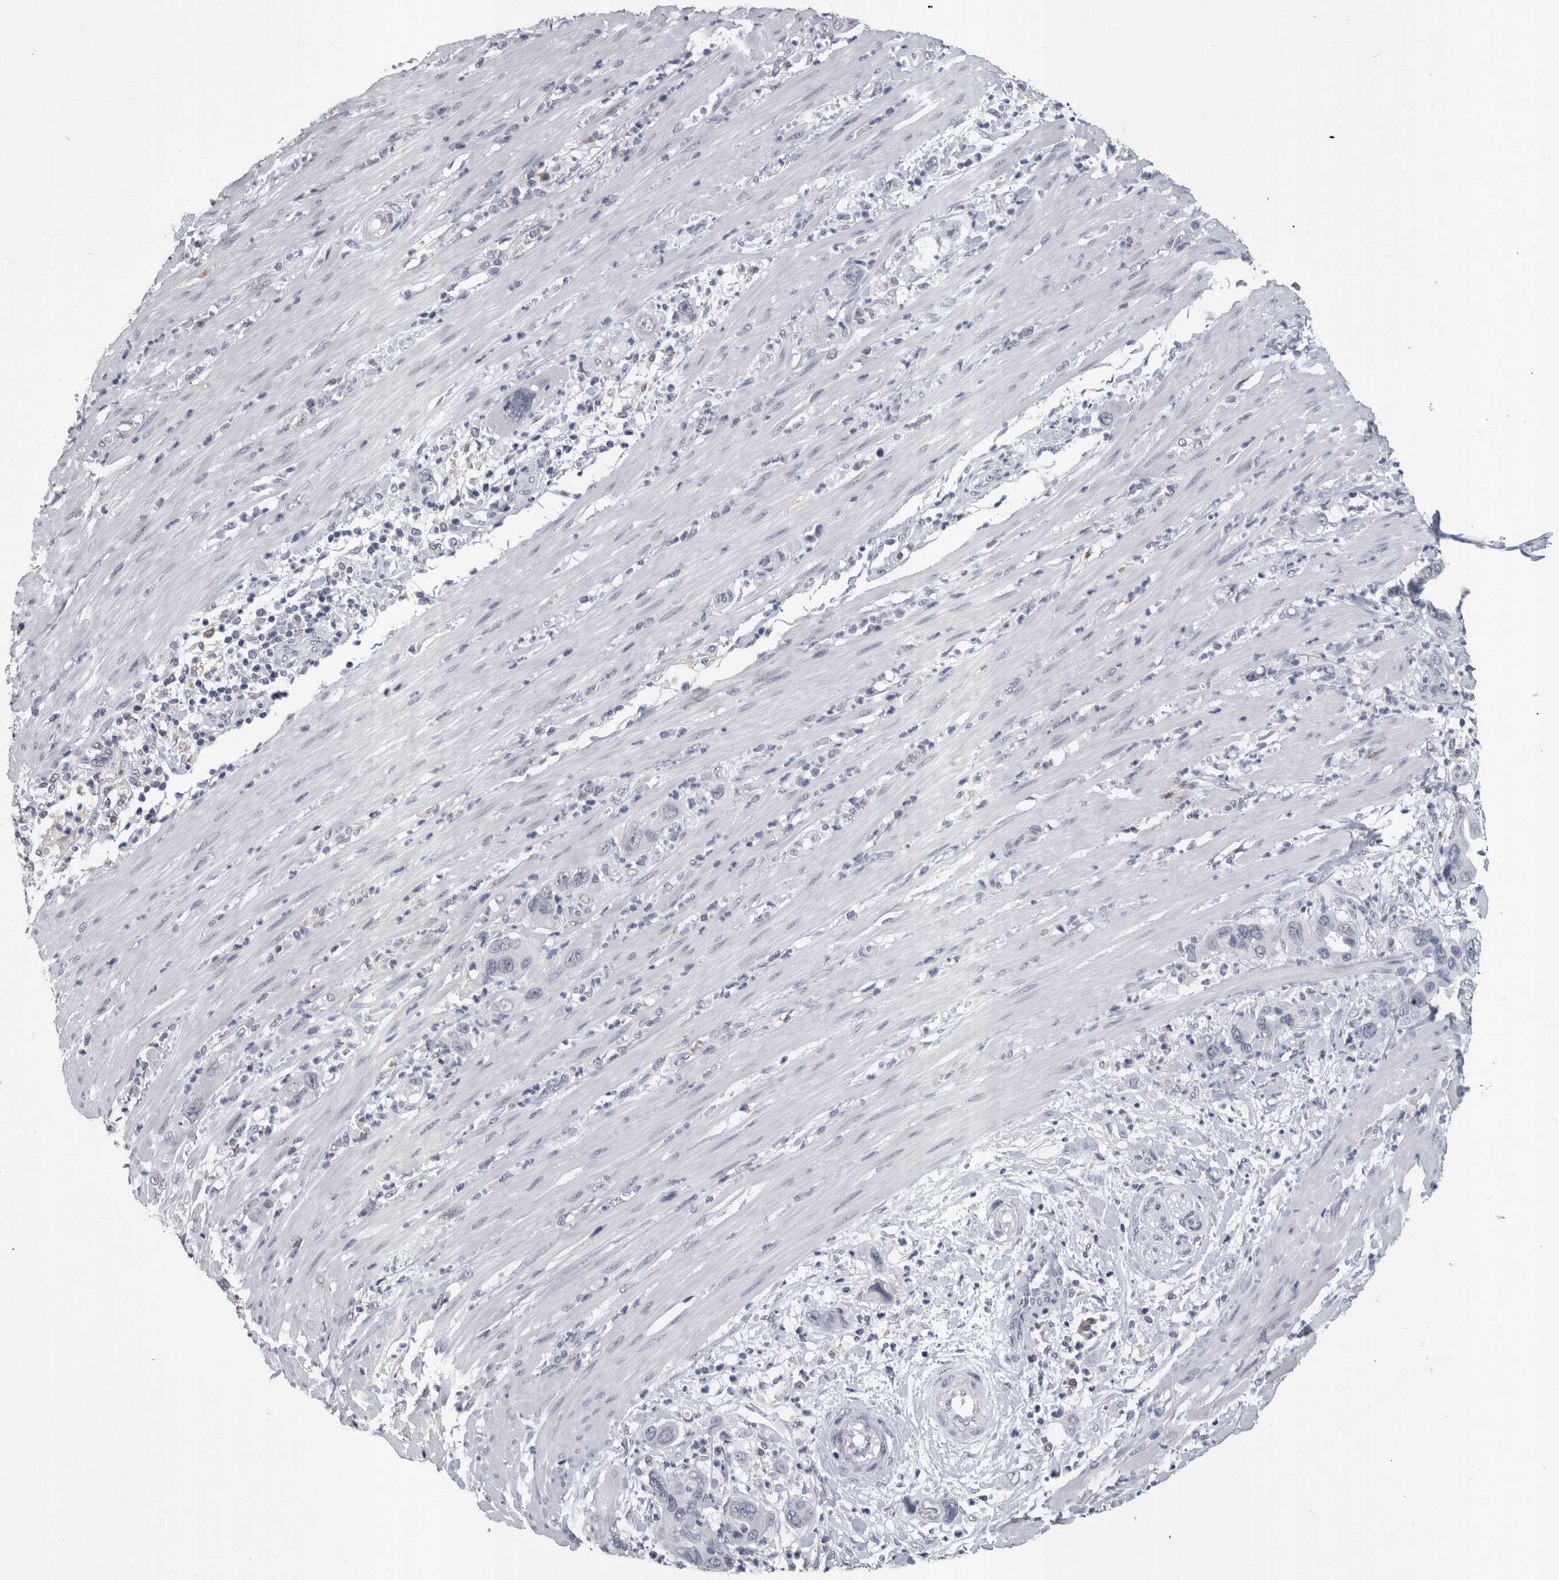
{"staining": {"intensity": "negative", "quantity": "none", "location": "none"}, "tissue": "pancreatic cancer", "cell_type": "Tumor cells", "image_type": "cancer", "snomed": [{"axis": "morphology", "description": "Adenocarcinoma, NOS"}, {"axis": "topography", "description": "Pancreas"}], "caption": "This is an immunohistochemistry micrograph of human pancreatic cancer (adenocarcinoma). There is no staining in tumor cells.", "gene": "PAX5", "patient": {"sex": "female", "age": 71}}